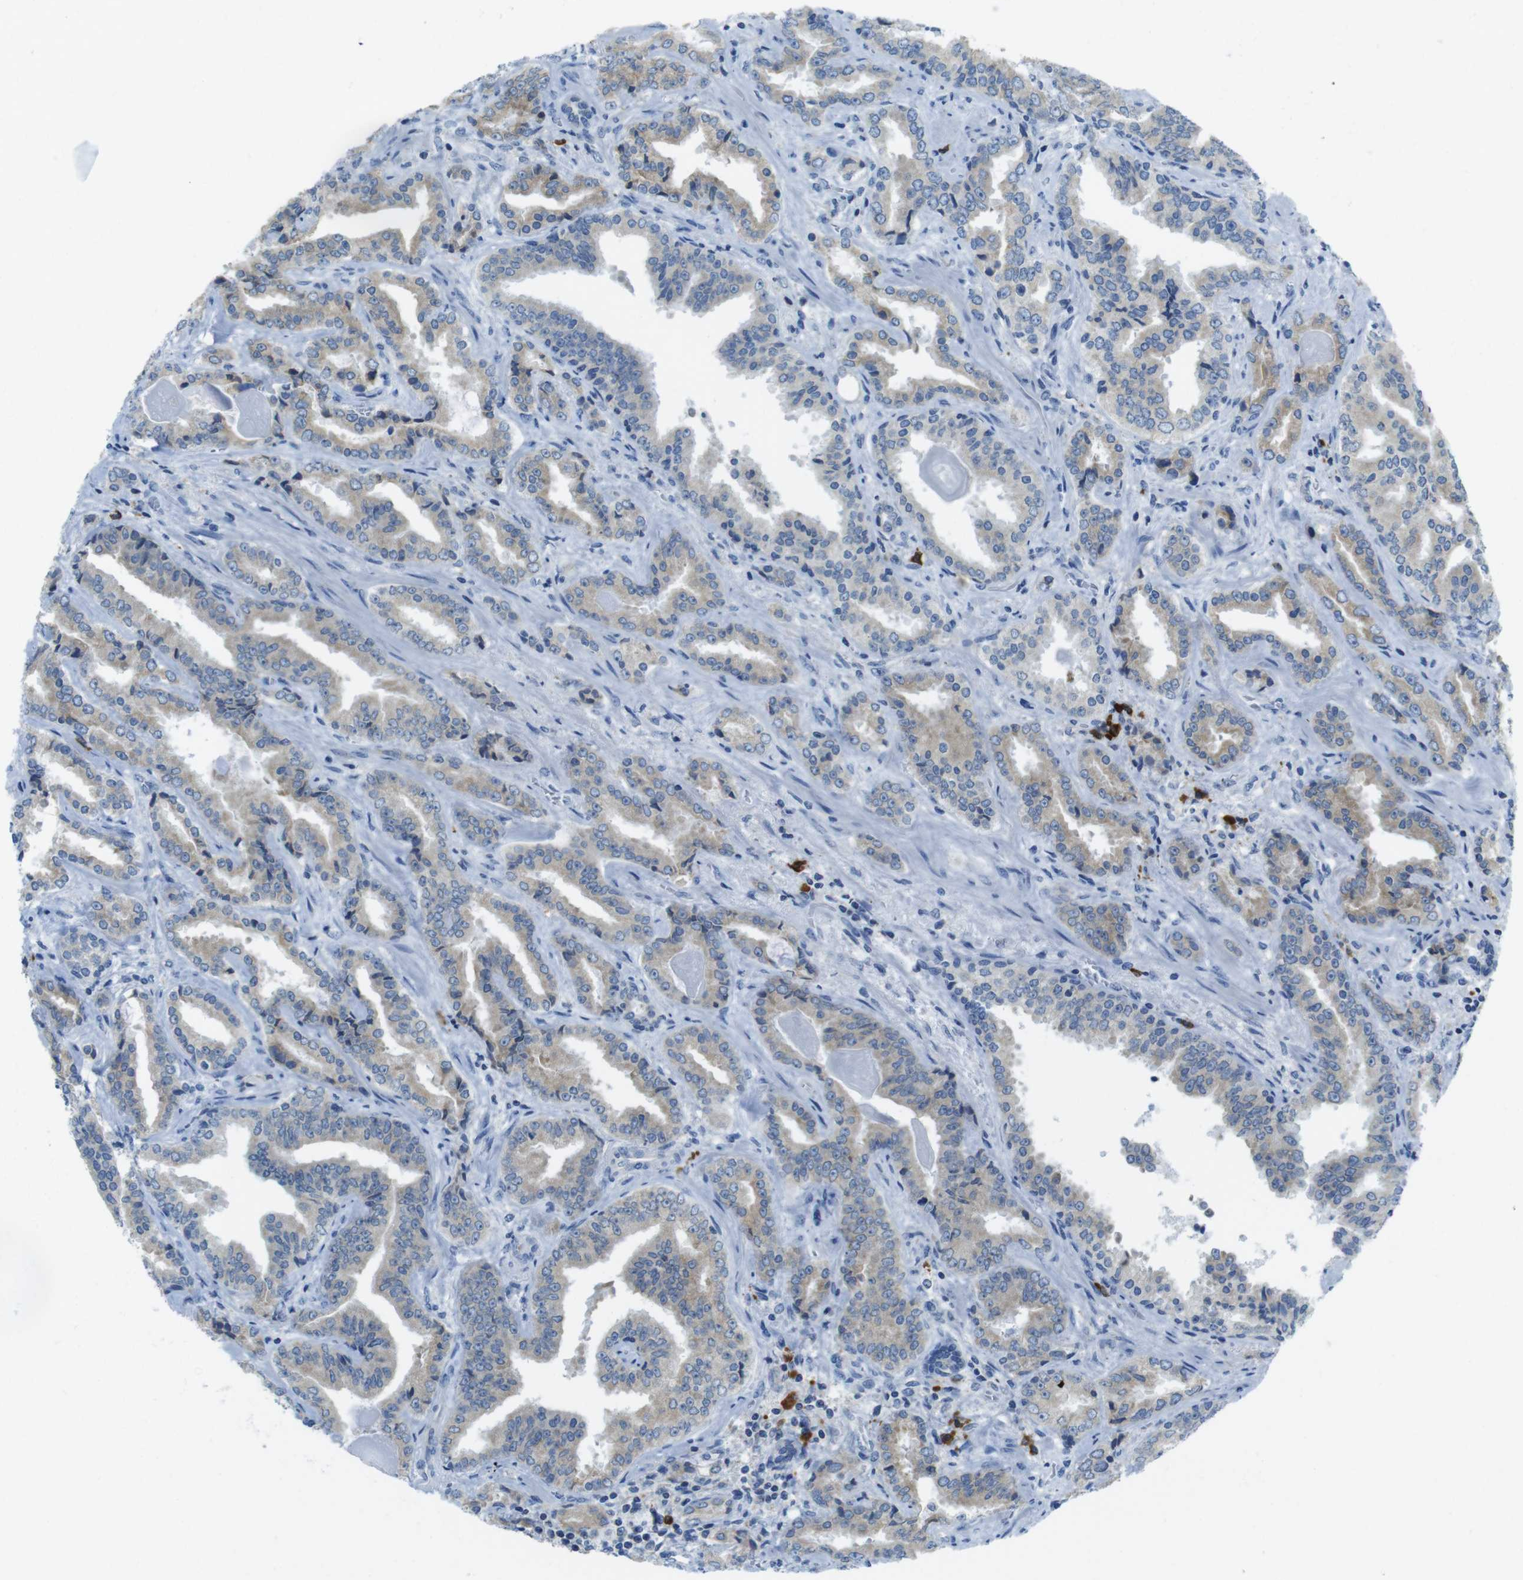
{"staining": {"intensity": "weak", "quantity": ">75%", "location": "cytoplasmic/membranous"}, "tissue": "prostate cancer", "cell_type": "Tumor cells", "image_type": "cancer", "snomed": [{"axis": "morphology", "description": "Adenocarcinoma, Low grade"}, {"axis": "topography", "description": "Prostate"}], "caption": "A histopathology image of prostate cancer (low-grade adenocarcinoma) stained for a protein exhibits weak cytoplasmic/membranous brown staining in tumor cells. The protein is shown in brown color, while the nuclei are stained blue.", "gene": "CLPTM1L", "patient": {"sex": "male", "age": 60}}